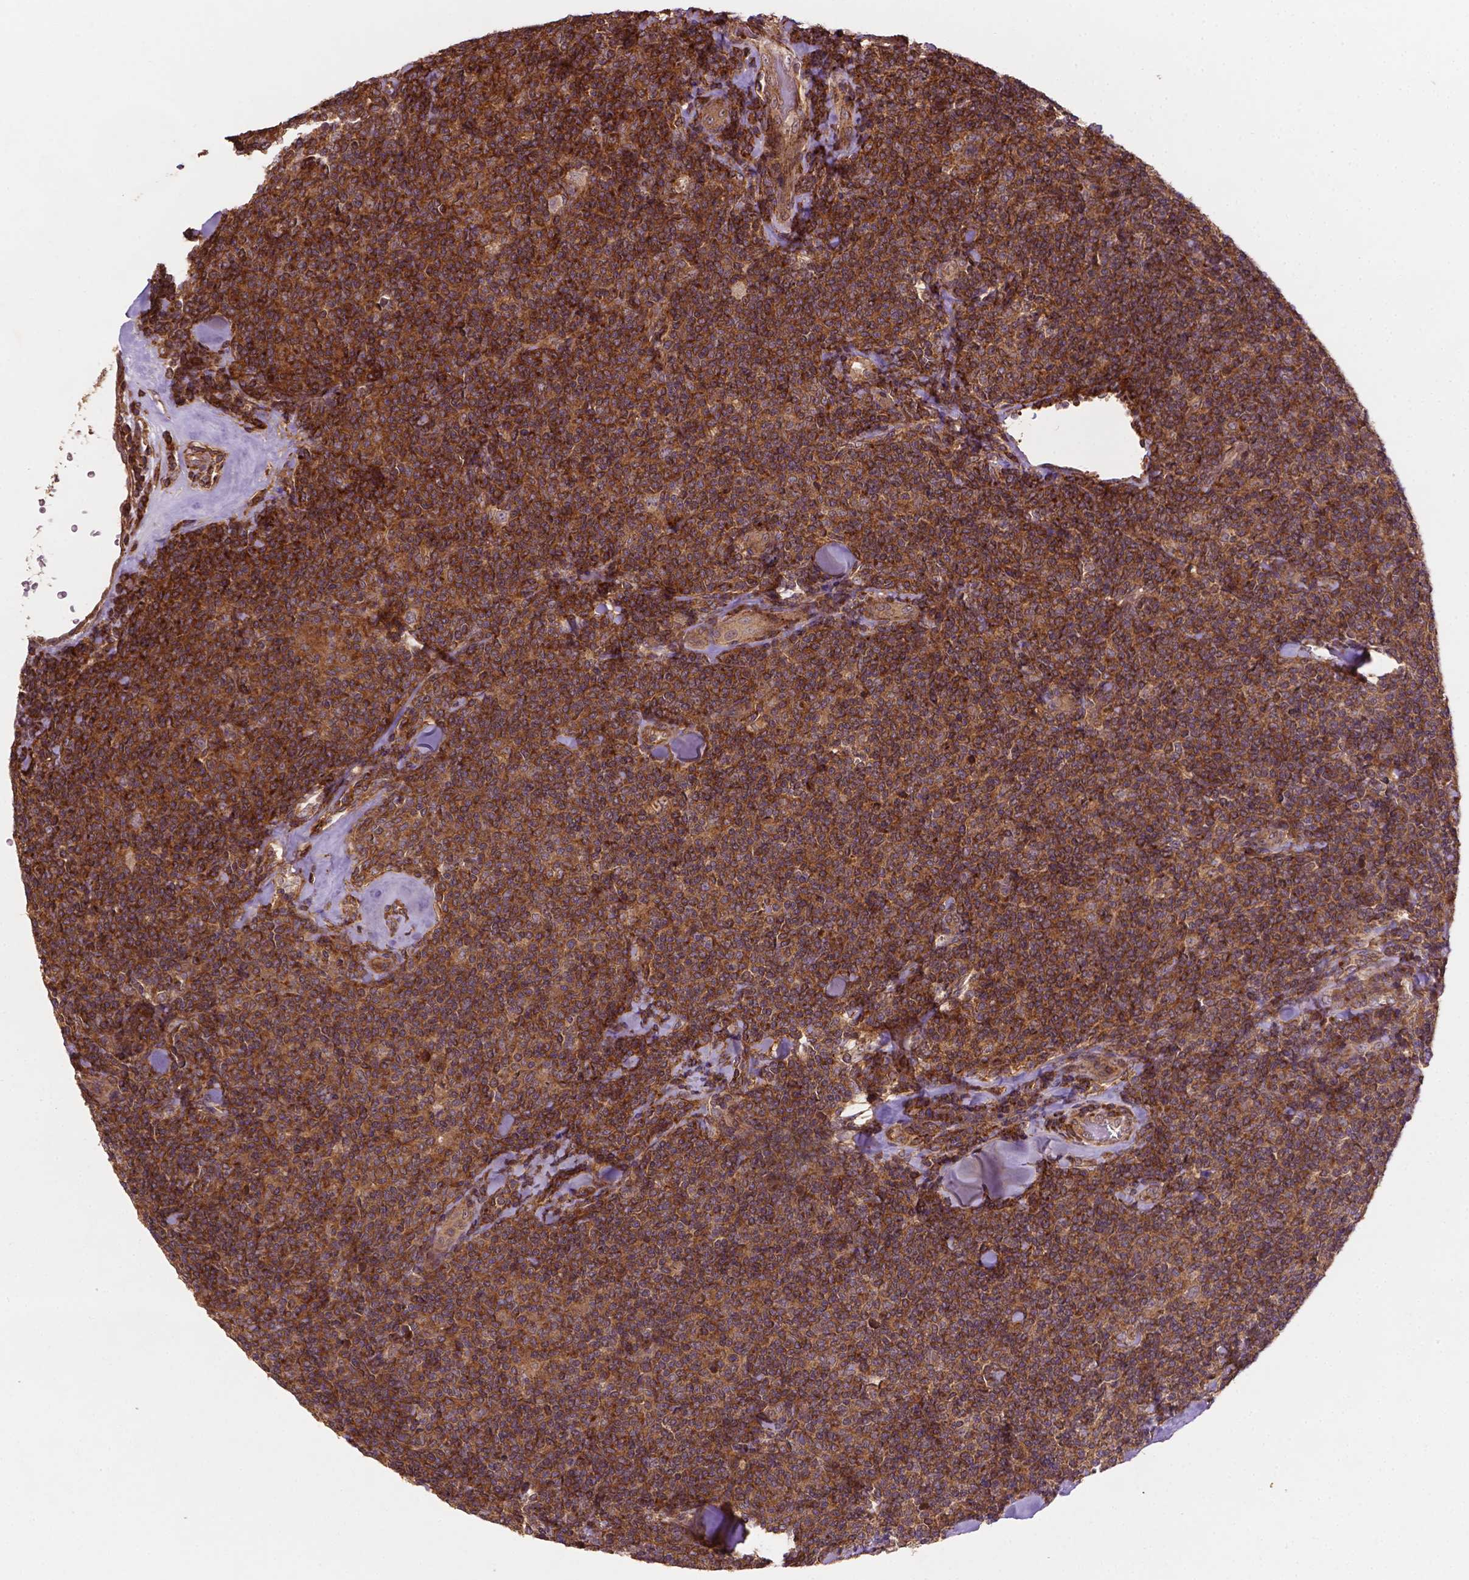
{"staining": {"intensity": "moderate", "quantity": ">75%", "location": "cytoplasmic/membranous"}, "tissue": "lymphoma", "cell_type": "Tumor cells", "image_type": "cancer", "snomed": [{"axis": "morphology", "description": "Malignant lymphoma, non-Hodgkin's type, Low grade"}, {"axis": "topography", "description": "Lymph node"}], "caption": "Lymphoma stained for a protein reveals moderate cytoplasmic/membranous positivity in tumor cells.", "gene": "ZMYND19", "patient": {"sex": "female", "age": 56}}